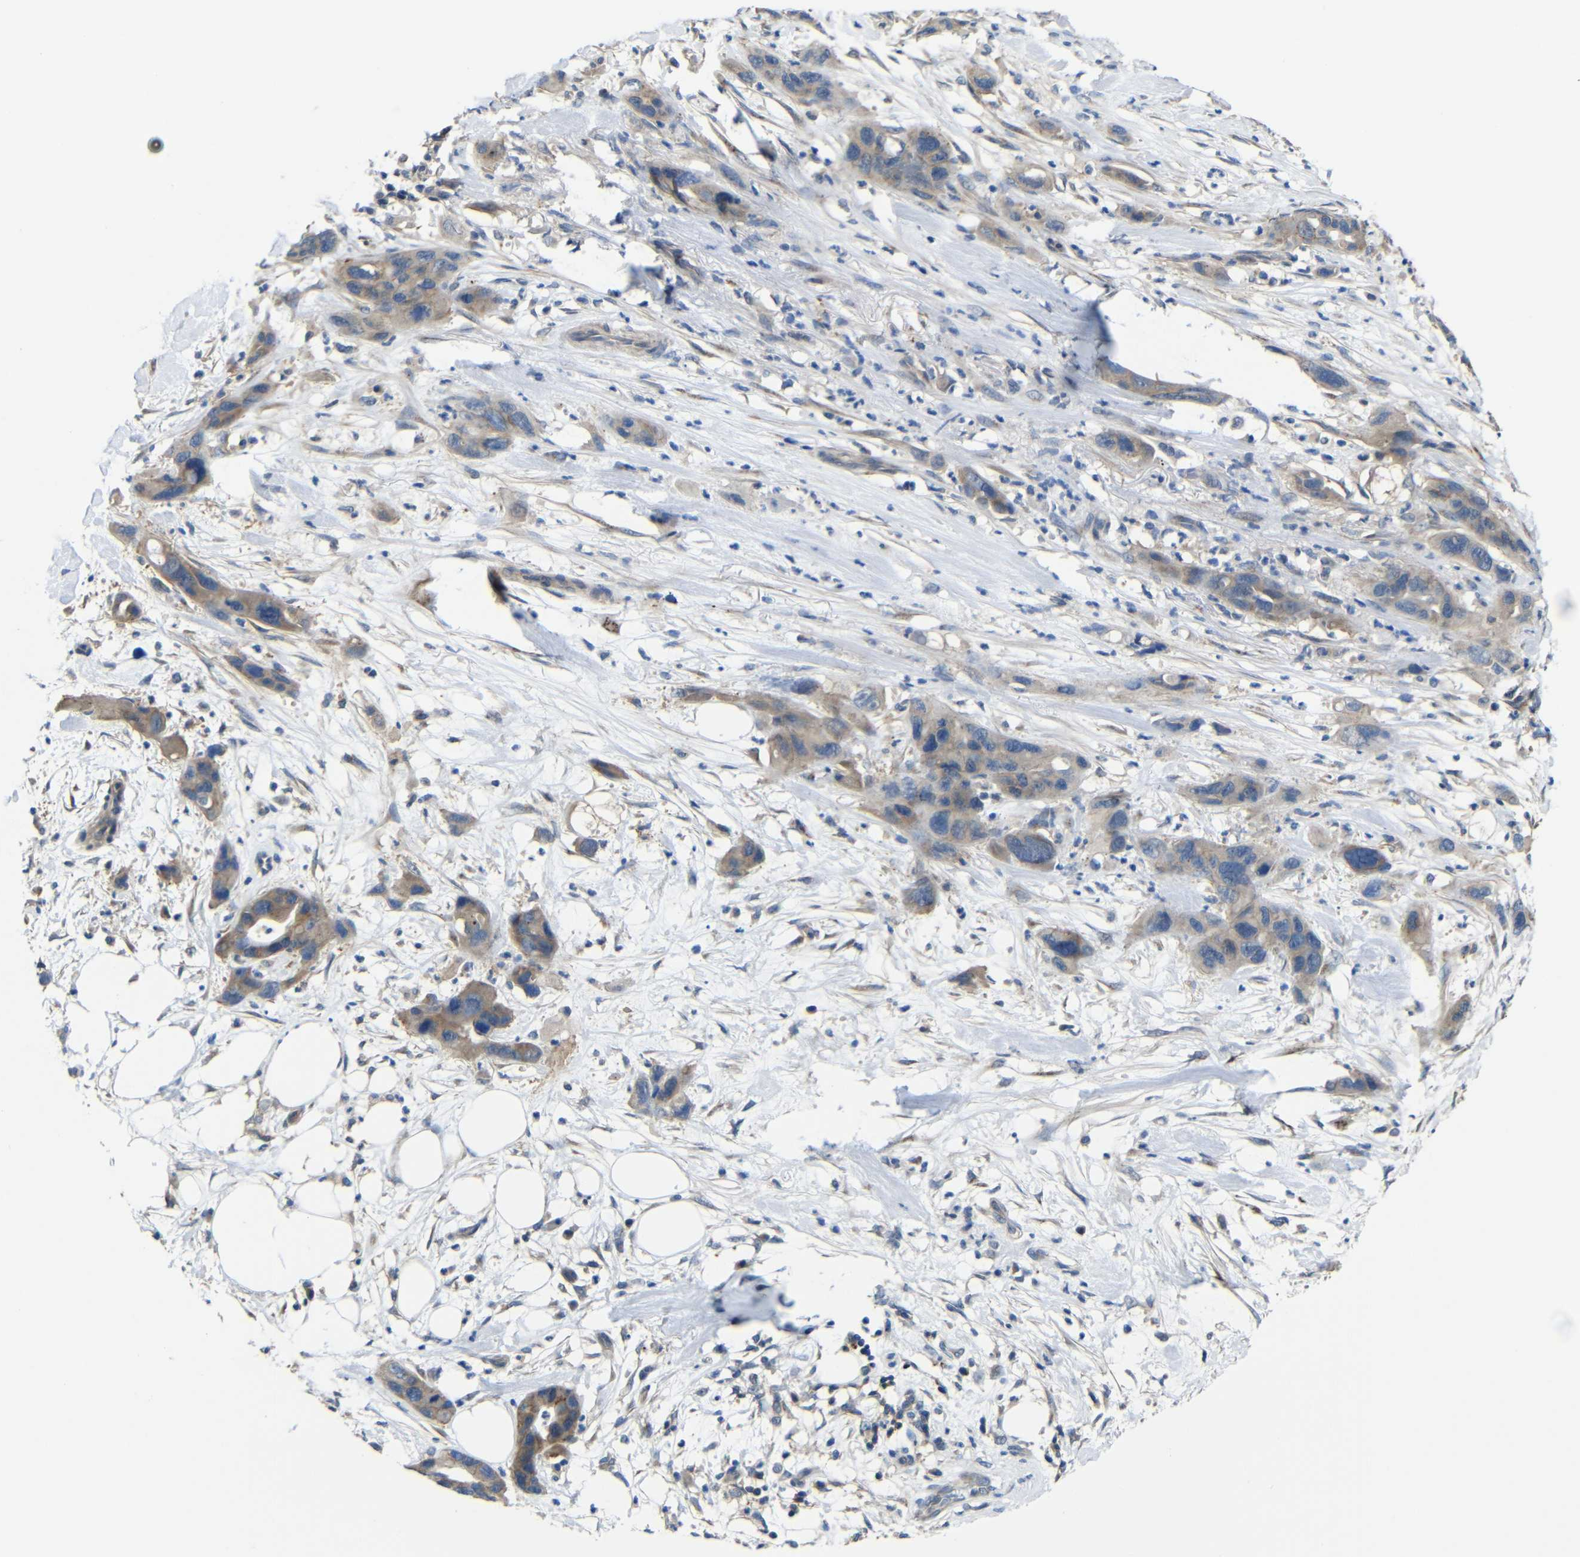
{"staining": {"intensity": "weak", "quantity": "25%-75%", "location": "cytoplasmic/membranous"}, "tissue": "pancreatic cancer", "cell_type": "Tumor cells", "image_type": "cancer", "snomed": [{"axis": "morphology", "description": "Adenocarcinoma, NOS"}, {"axis": "topography", "description": "Pancreas"}], "caption": "This image exhibits immunohistochemistry (IHC) staining of pancreatic cancer (adenocarcinoma), with low weak cytoplasmic/membranous positivity in approximately 25%-75% of tumor cells.", "gene": "ZNF90", "patient": {"sex": "female", "age": 71}}